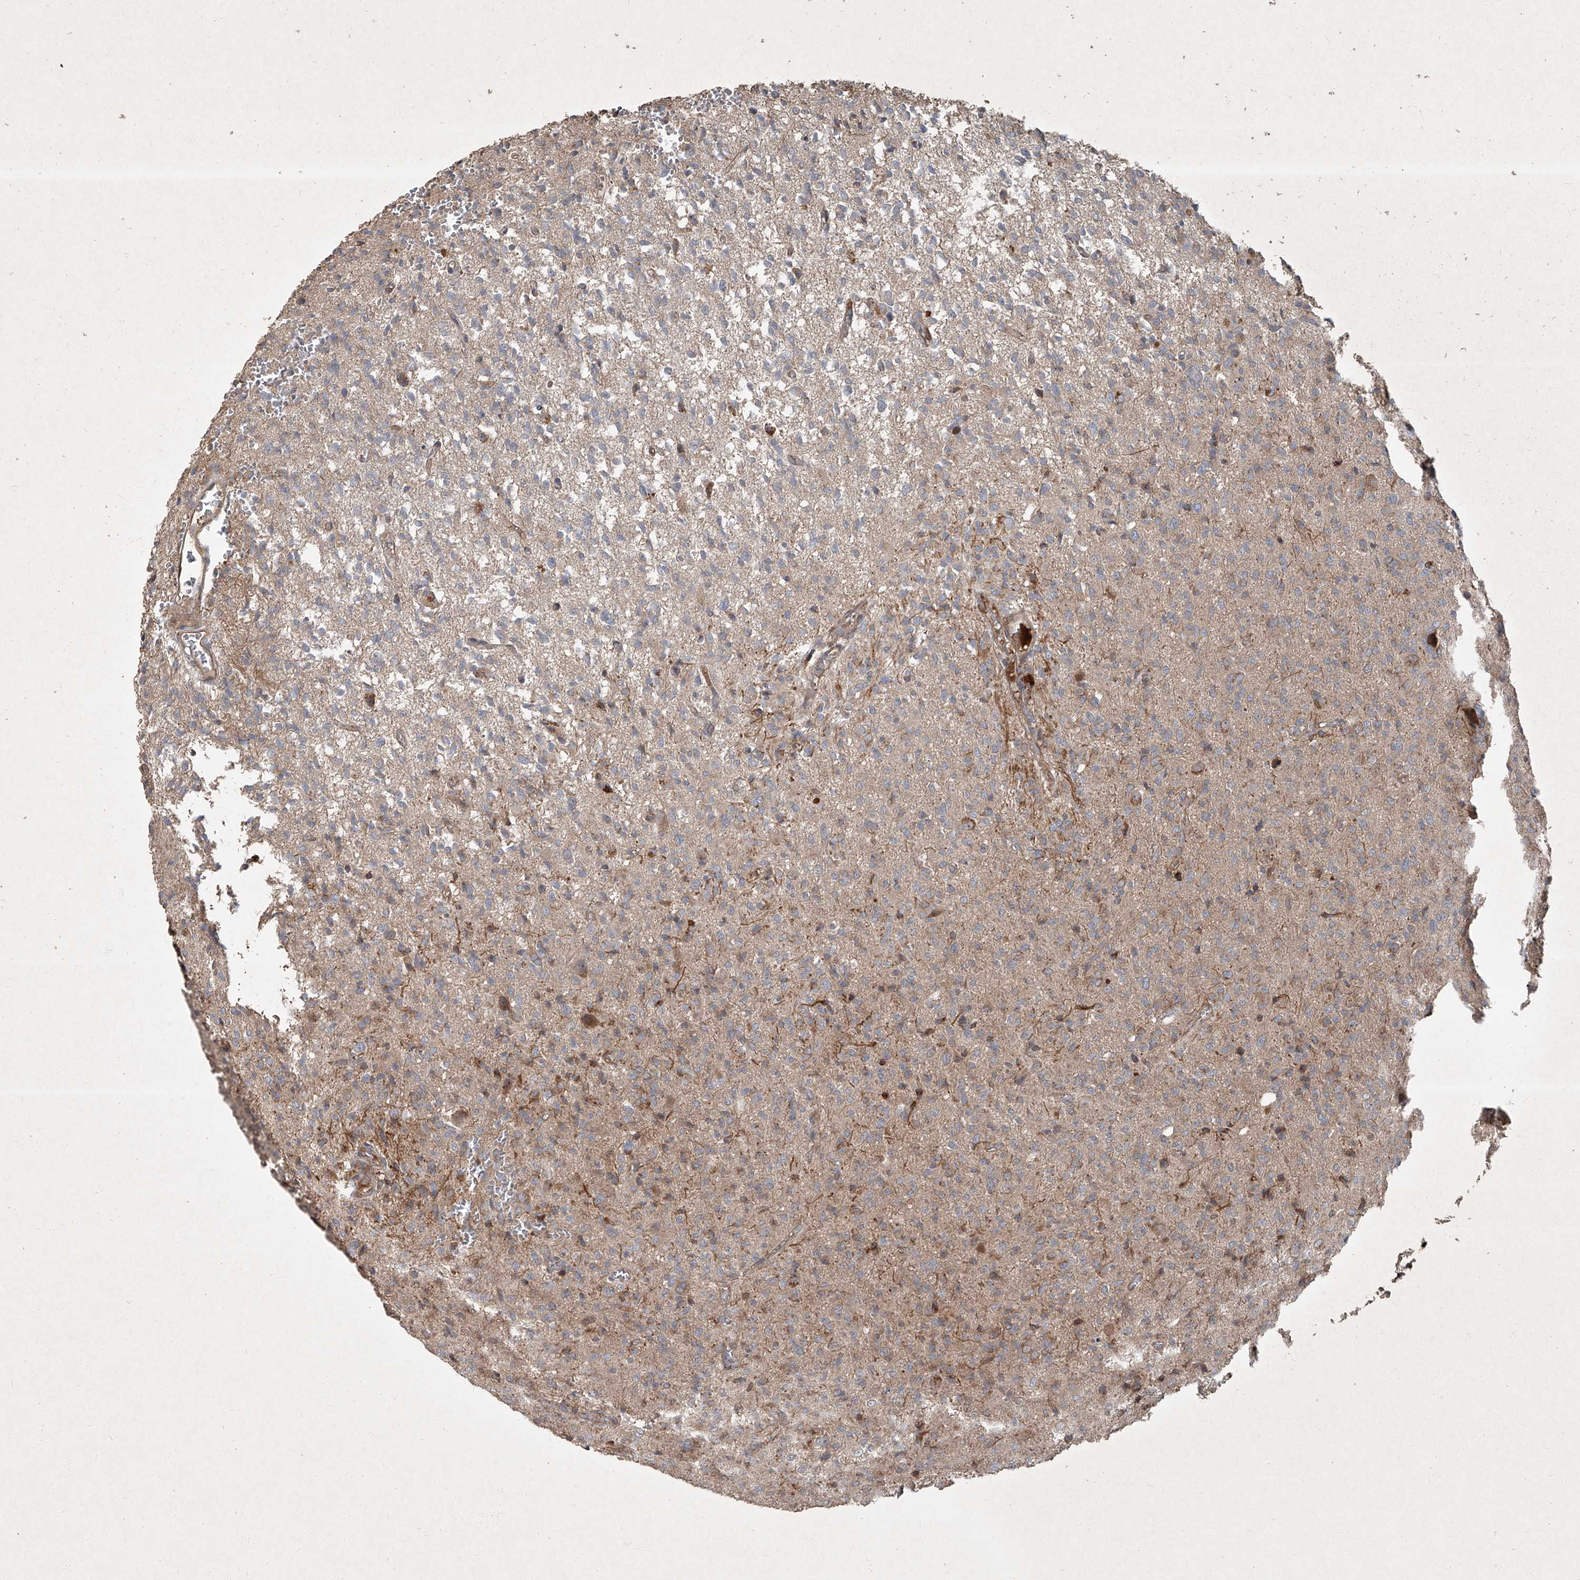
{"staining": {"intensity": "weak", "quantity": "25%-75%", "location": "cytoplasmic/membranous"}, "tissue": "glioma", "cell_type": "Tumor cells", "image_type": "cancer", "snomed": [{"axis": "morphology", "description": "Glioma, malignant, High grade"}, {"axis": "topography", "description": "Brain"}], "caption": "High-magnification brightfield microscopy of glioma stained with DAB (3,3'-diaminobenzidine) (brown) and counterstained with hematoxylin (blue). tumor cells exhibit weak cytoplasmic/membranous staining is identified in about25%-75% of cells.", "gene": "CCN1", "patient": {"sex": "female", "age": 57}}